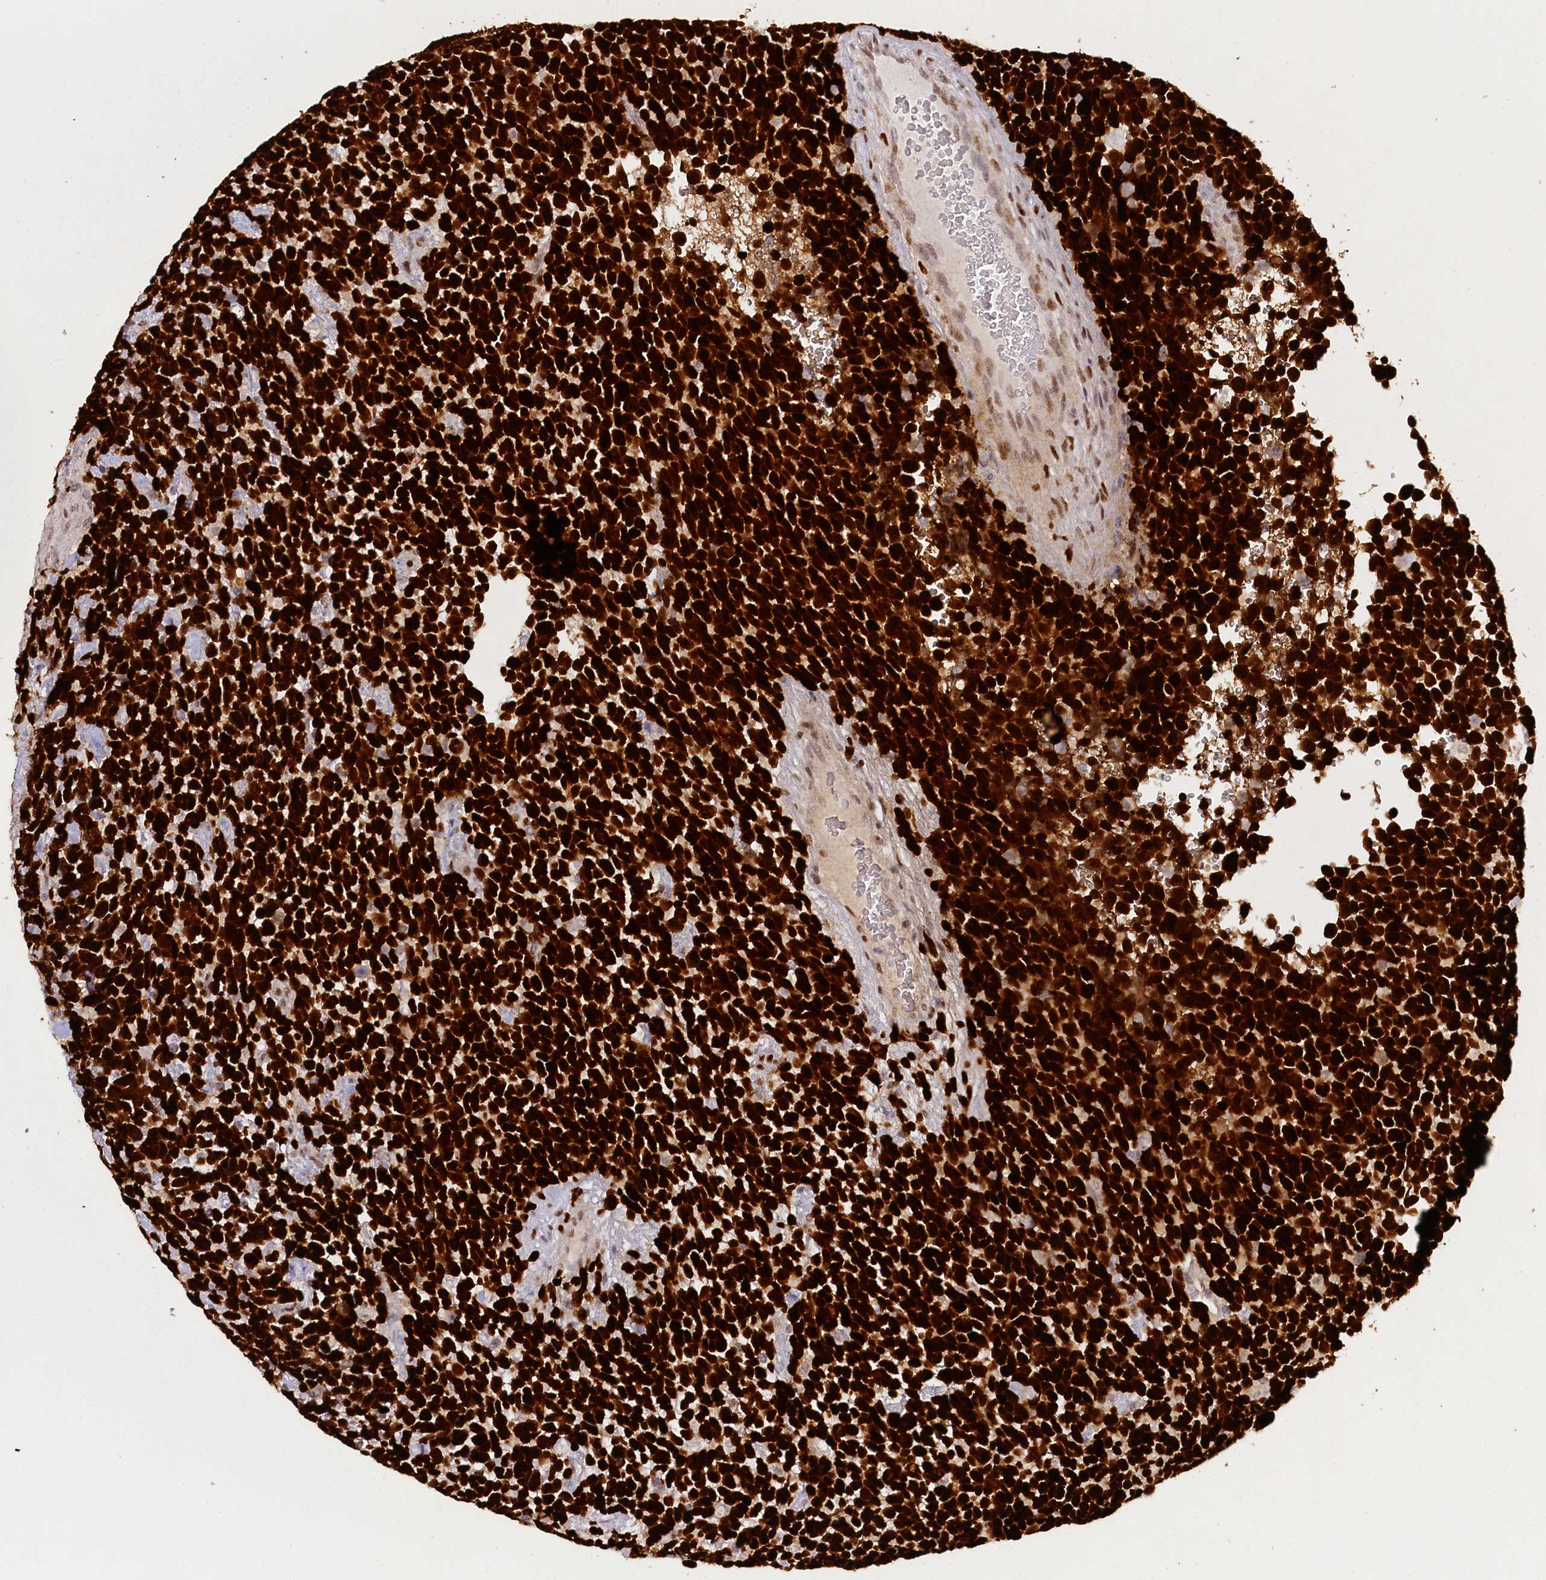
{"staining": {"intensity": "strong", "quantity": ">75%", "location": "nuclear"}, "tissue": "urothelial cancer", "cell_type": "Tumor cells", "image_type": "cancer", "snomed": [{"axis": "morphology", "description": "Urothelial carcinoma, High grade"}, {"axis": "topography", "description": "Urinary bladder"}], "caption": "Immunohistochemistry staining of urothelial cancer, which displays high levels of strong nuclear staining in about >75% of tumor cells indicating strong nuclear protein expression. The staining was performed using DAB (3,3'-diaminobenzidine) (brown) for protein detection and nuclei were counterstained in hematoxylin (blue).", "gene": "TP53", "patient": {"sex": "female", "age": 82}}